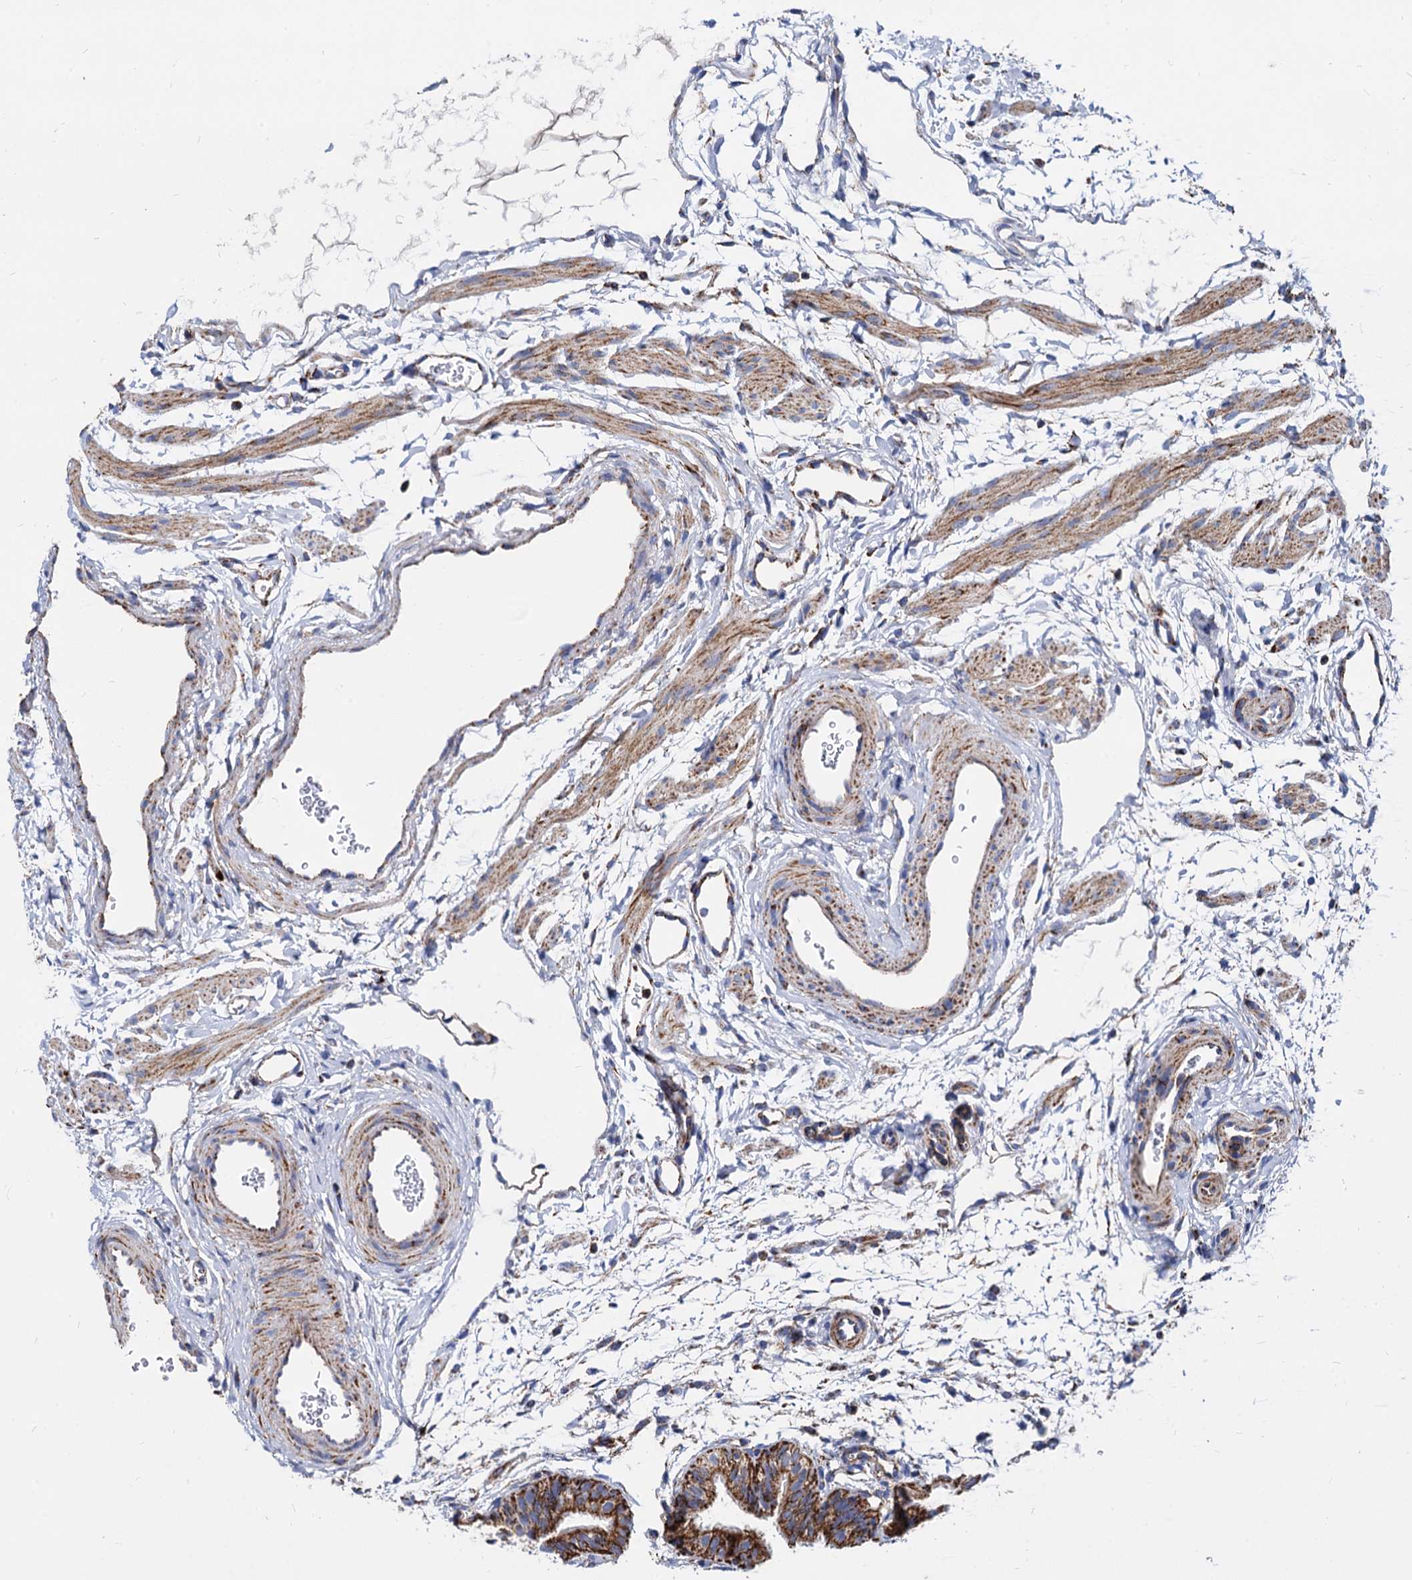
{"staining": {"intensity": "strong", "quantity": ">75%", "location": "cytoplasmic/membranous"}, "tissue": "fallopian tube", "cell_type": "Glandular cells", "image_type": "normal", "snomed": [{"axis": "morphology", "description": "Normal tissue, NOS"}, {"axis": "topography", "description": "Fallopian tube"}], "caption": "High-magnification brightfield microscopy of benign fallopian tube stained with DAB (brown) and counterstained with hematoxylin (blue). glandular cells exhibit strong cytoplasmic/membranous expression is identified in about>75% of cells. (Brightfield microscopy of DAB IHC at high magnification).", "gene": "TIMM10", "patient": {"sex": "female", "age": 35}}